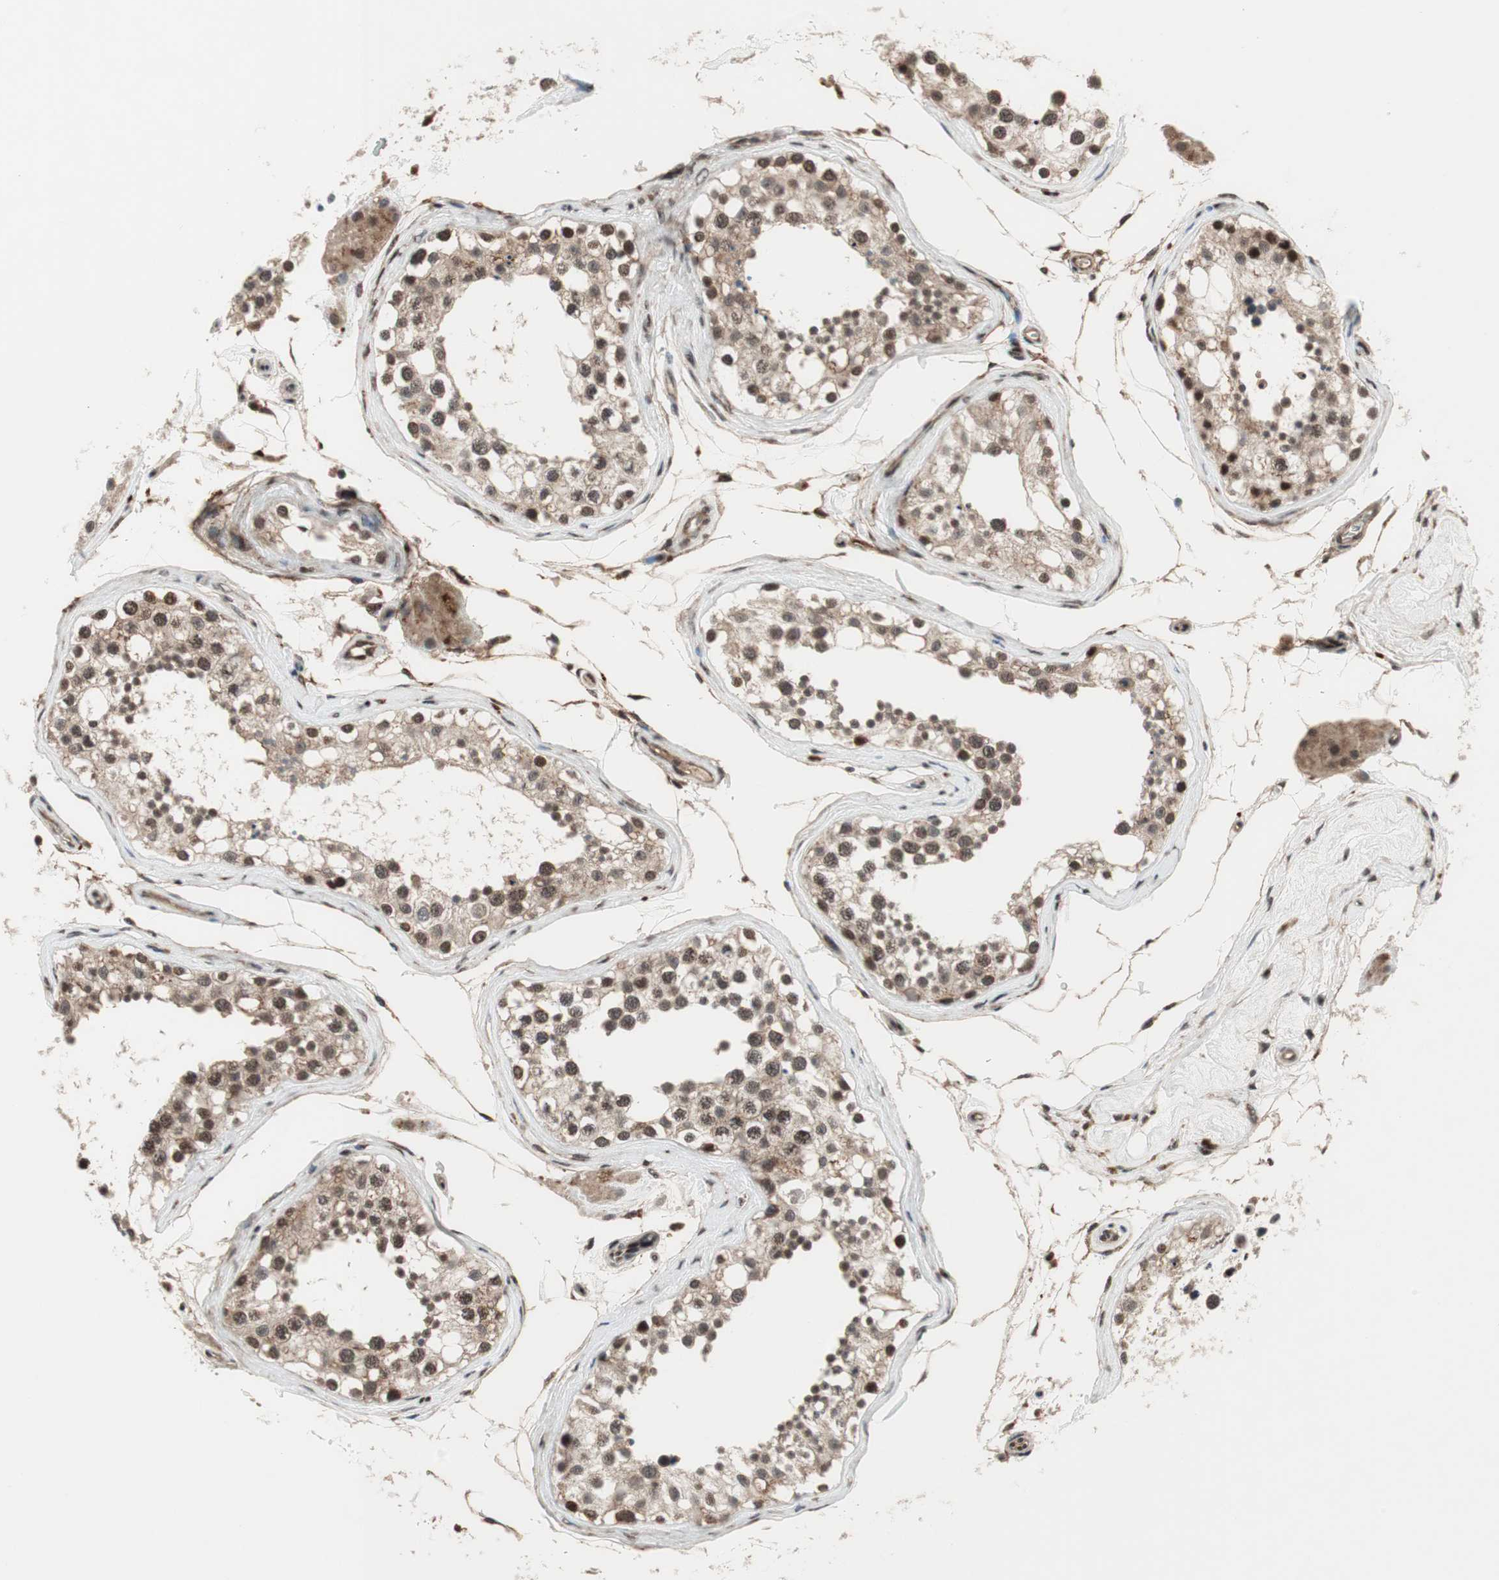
{"staining": {"intensity": "strong", "quantity": ">75%", "location": "nuclear"}, "tissue": "testis", "cell_type": "Cells in seminiferous ducts", "image_type": "normal", "snomed": [{"axis": "morphology", "description": "Normal tissue, NOS"}, {"axis": "topography", "description": "Testis"}], "caption": "IHC histopathology image of unremarkable human testis stained for a protein (brown), which reveals high levels of strong nuclear staining in approximately >75% of cells in seminiferous ducts.", "gene": "TCF12", "patient": {"sex": "male", "age": 68}}